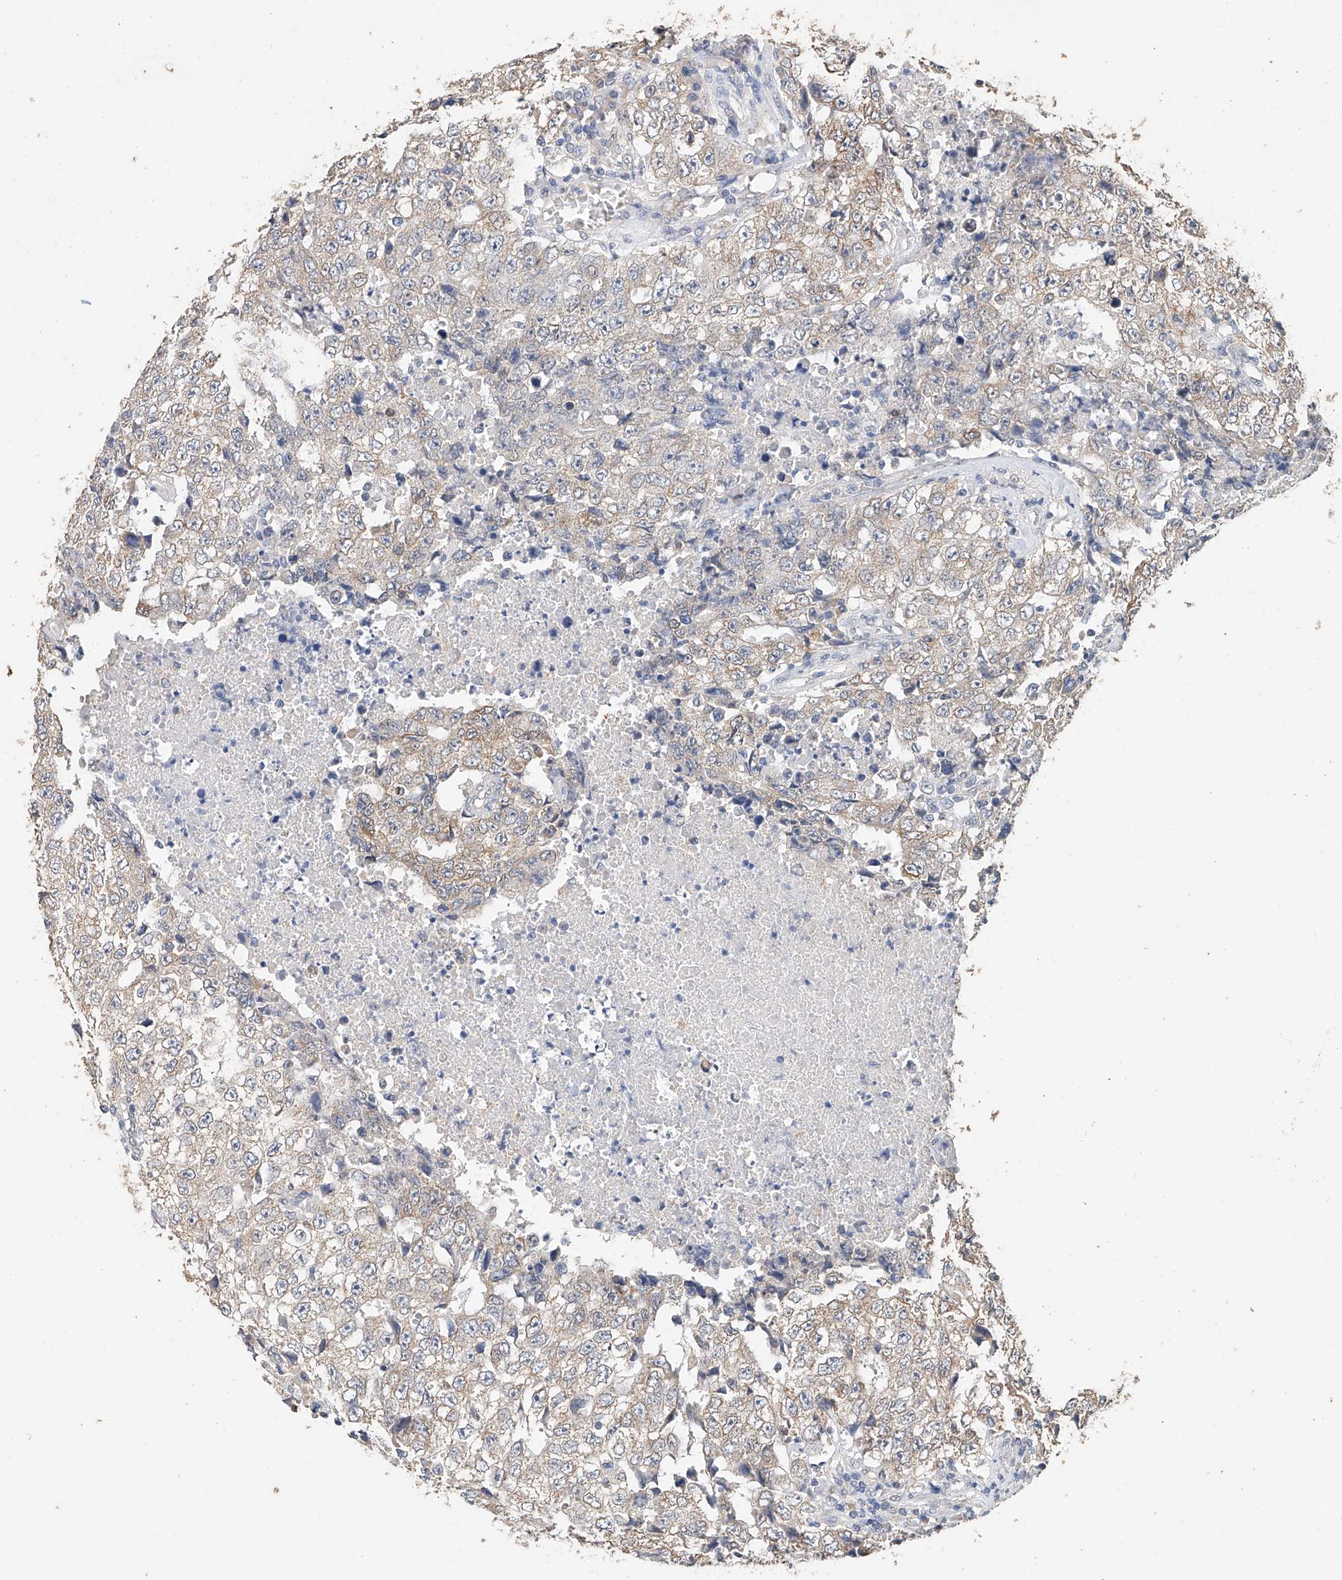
{"staining": {"intensity": "weak", "quantity": "25%-75%", "location": "cytoplasmic/membranous"}, "tissue": "testis cancer", "cell_type": "Tumor cells", "image_type": "cancer", "snomed": [{"axis": "morphology", "description": "Necrosis, NOS"}, {"axis": "morphology", "description": "Carcinoma, Embryonal, NOS"}, {"axis": "topography", "description": "Testis"}], "caption": "Embryonal carcinoma (testis) stained with a brown dye reveals weak cytoplasmic/membranous positive expression in about 25%-75% of tumor cells.", "gene": "CERS4", "patient": {"sex": "male", "age": 19}}